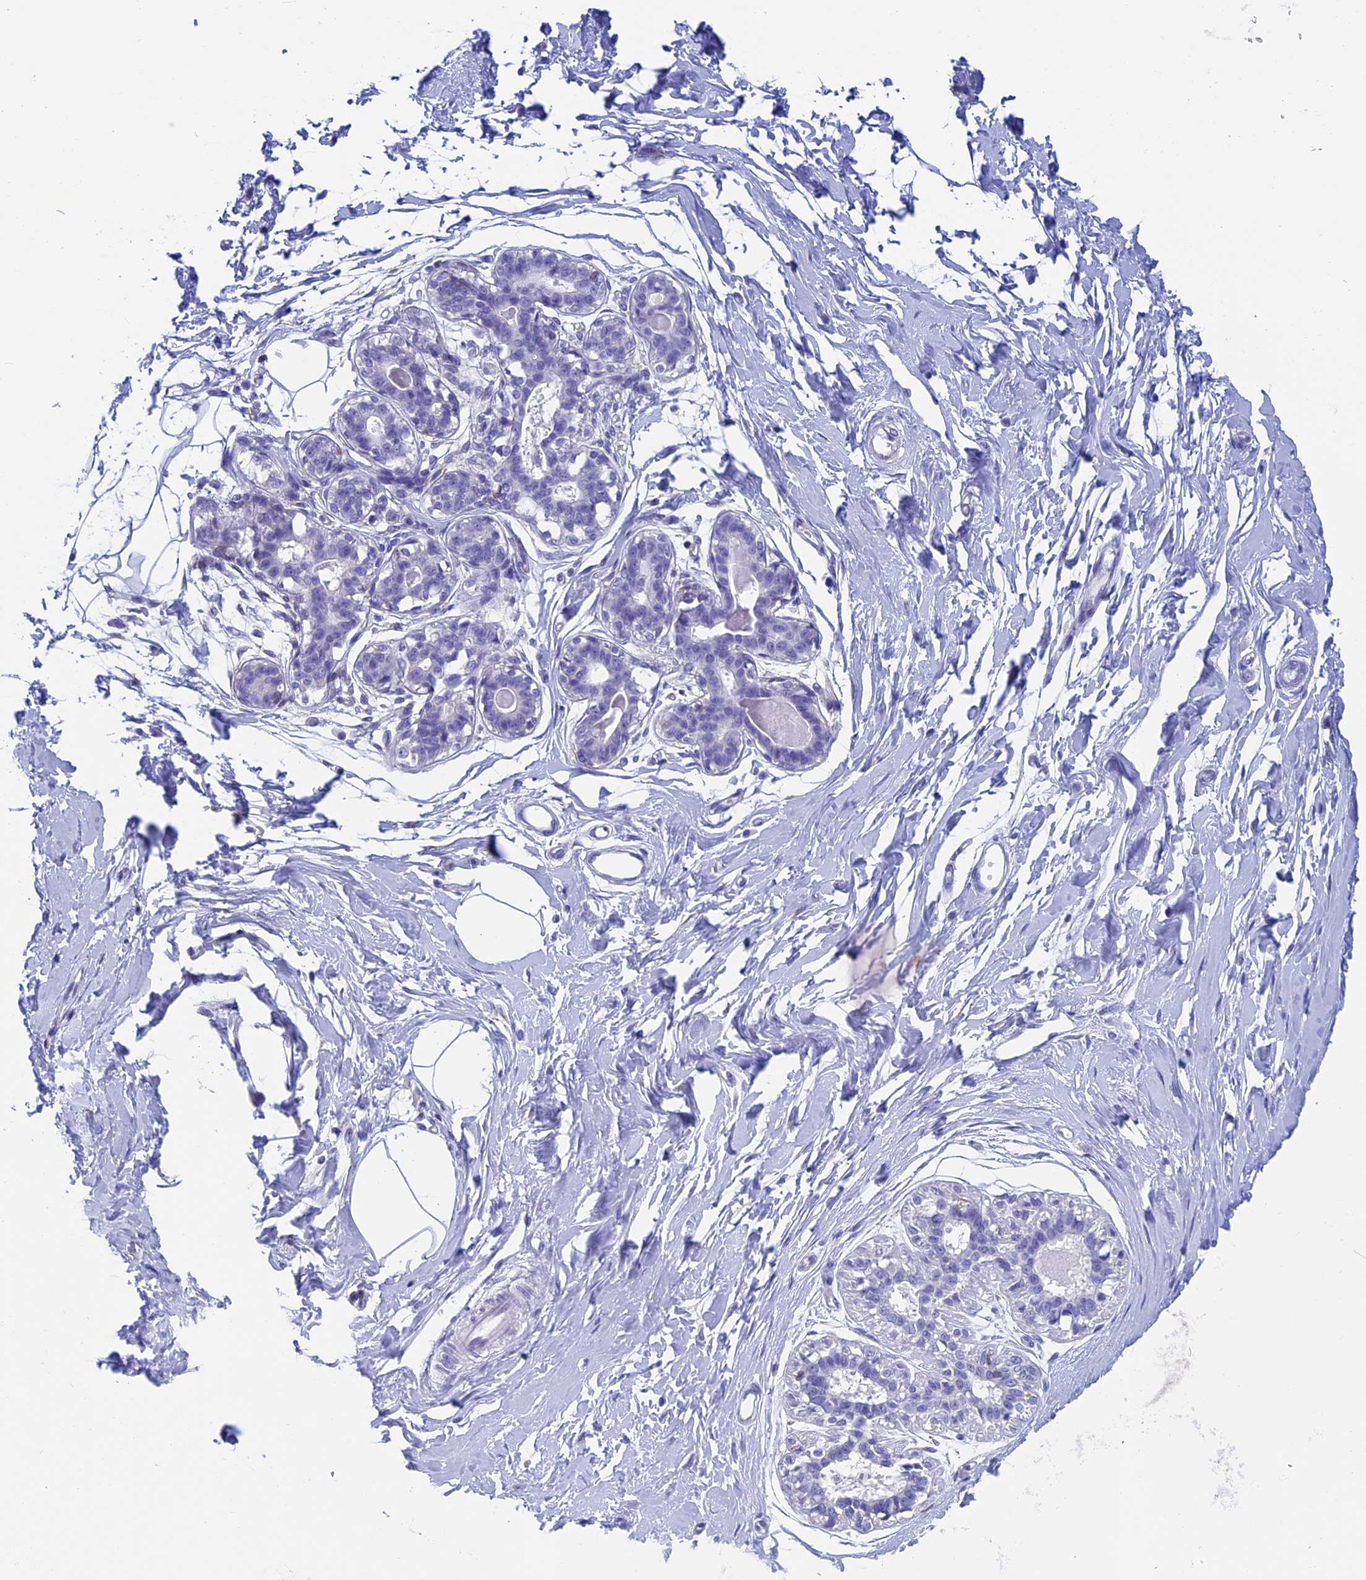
{"staining": {"intensity": "negative", "quantity": "none", "location": "none"}, "tissue": "breast", "cell_type": "Adipocytes", "image_type": "normal", "snomed": [{"axis": "morphology", "description": "Normal tissue, NOS"}, {"axis": "topography", "description": "Breast"}], "caption": "A histopathology image of breast stained for a protein demonstrates no brown staining in adipocytes.", "gene": "SEPTIN1", "patient": {"sex": "female", "age": 45}}